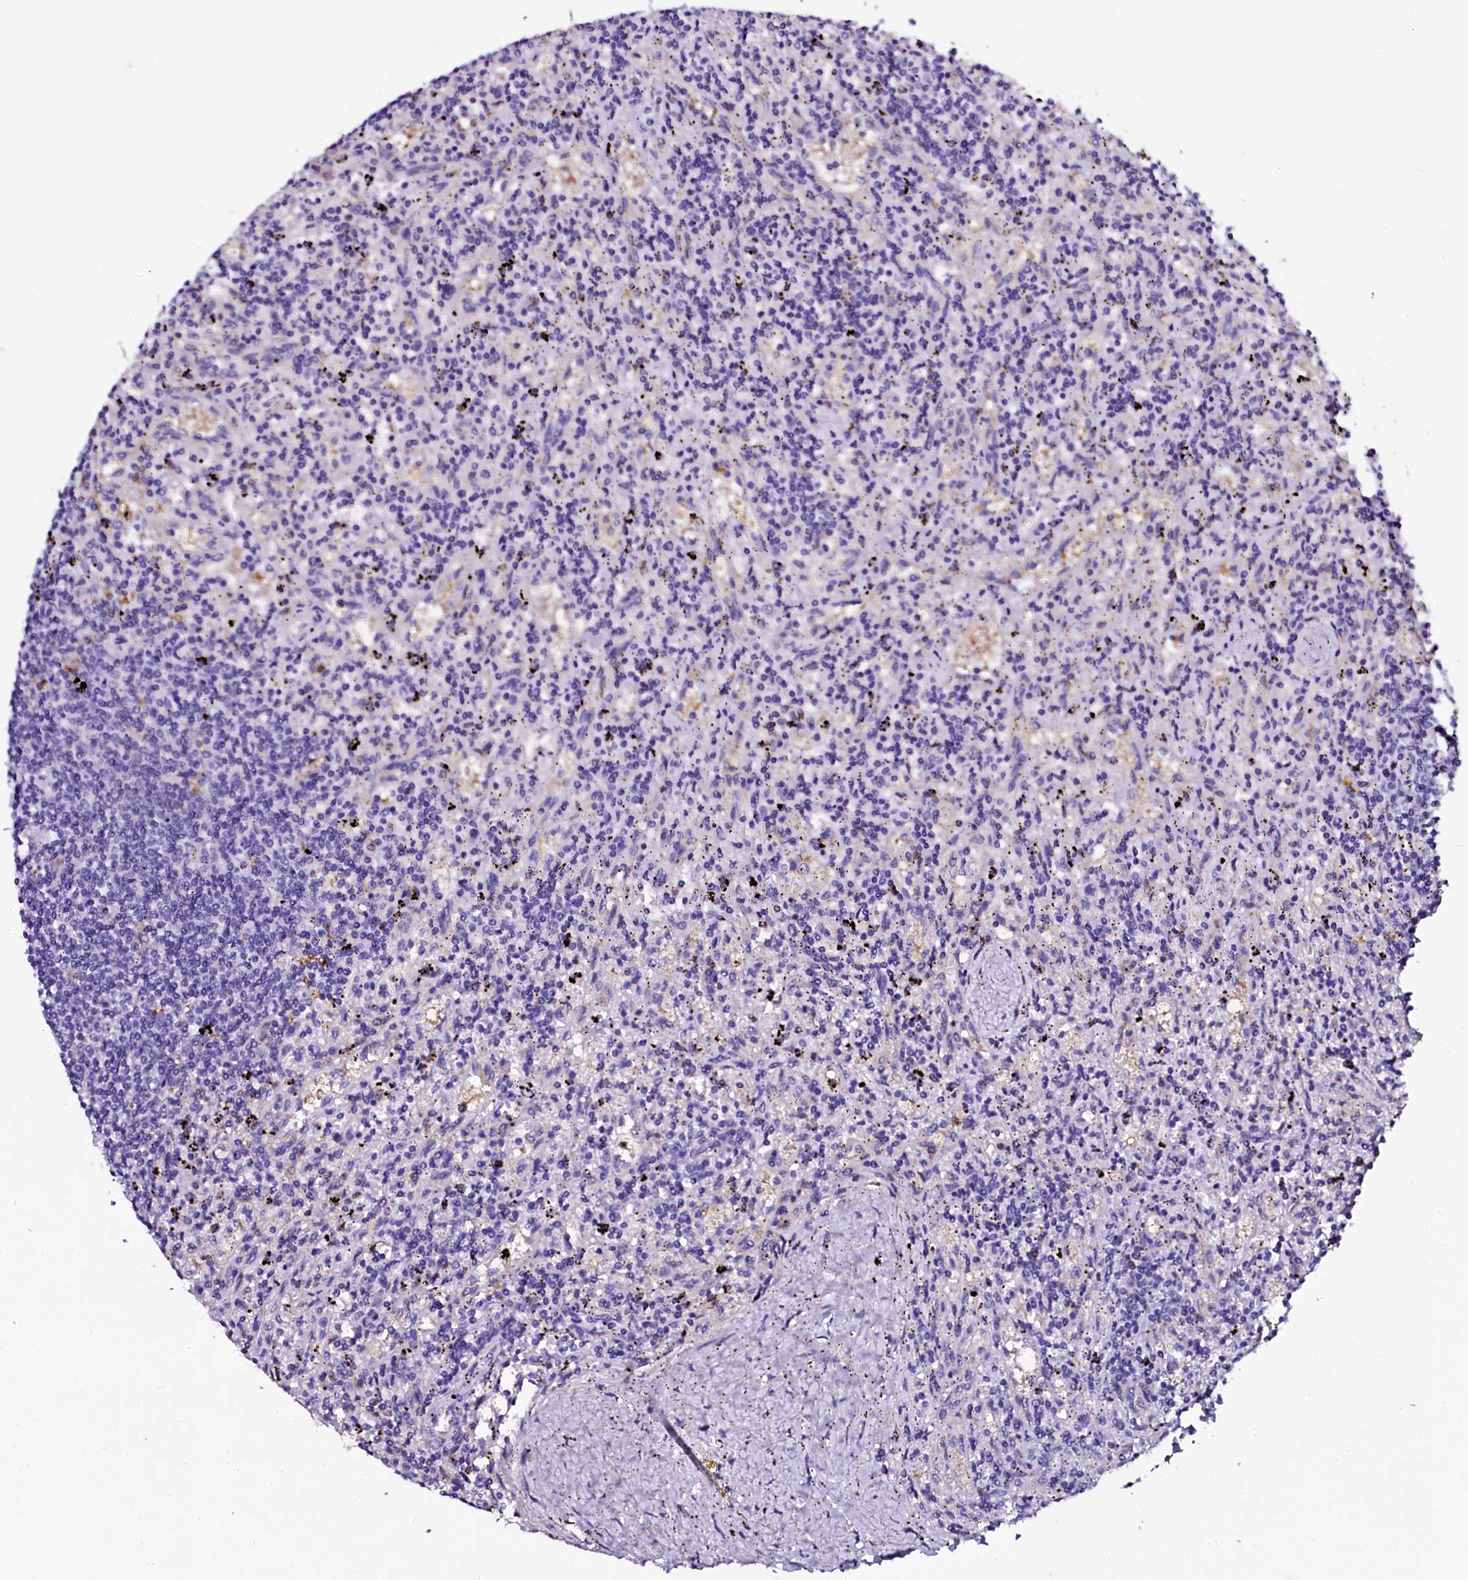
{"staining": {"intensity": "negative", "quantity": "none", "location": "none"}, "tissue": "lymphoma", "cell_type": "Tumor cells", "image_type": "cancer", "snomed": [{"axis": "morphology", "description": "Malignant lymphoma, non-Hodgkin's type, Low grade"}, {"axis": "topography", "description": "Spleen"}], "caption": "High magnification brightfield microscopy of lymphoma stained with DAB (brown) and counterstained with hematoxylin (blue): tumor cells show no significant staining.", "gene": "OTOL1", "patient": {"sex": "male", "age": 76}}